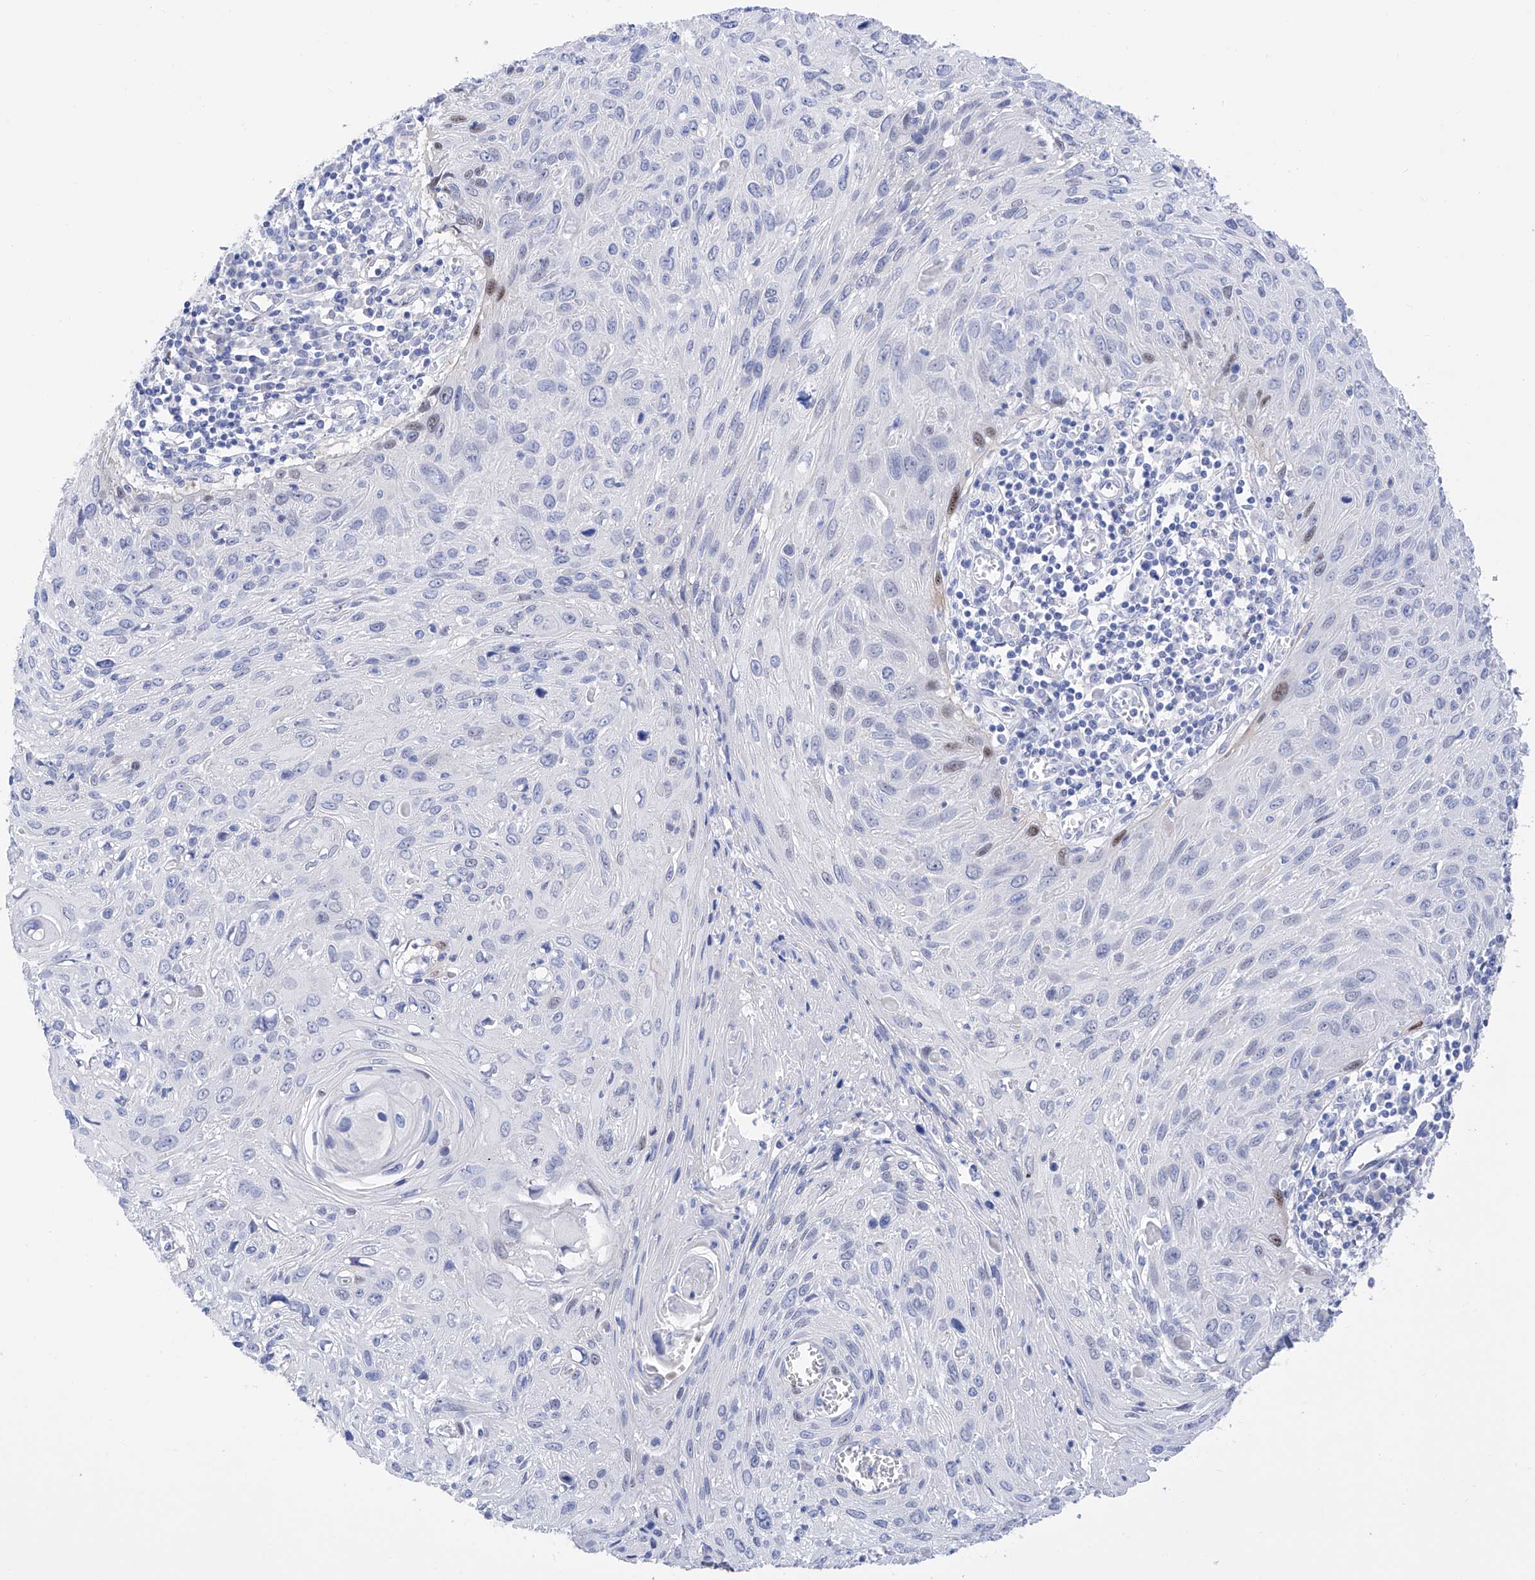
{"staining": {"intensity": "weak", "quantity": "<25%", "location": "nuclear"}, "tissue": "cervical cancer", "cell_type": "Tumor cells", "image_type": "cancer", "snomed": [{"axis": "morphology", "description": "Squamous cell carcinoma, NOS"}, {"axis": "topography", "description": "Cervix"}], "caption": "Human squamous cell carcinoma (cervical) stained for a protein using immunohistochemistry displays no staining in tumor cells.", "gene": "TRPC7", "patient": {"sex": "female", "age": 51}}